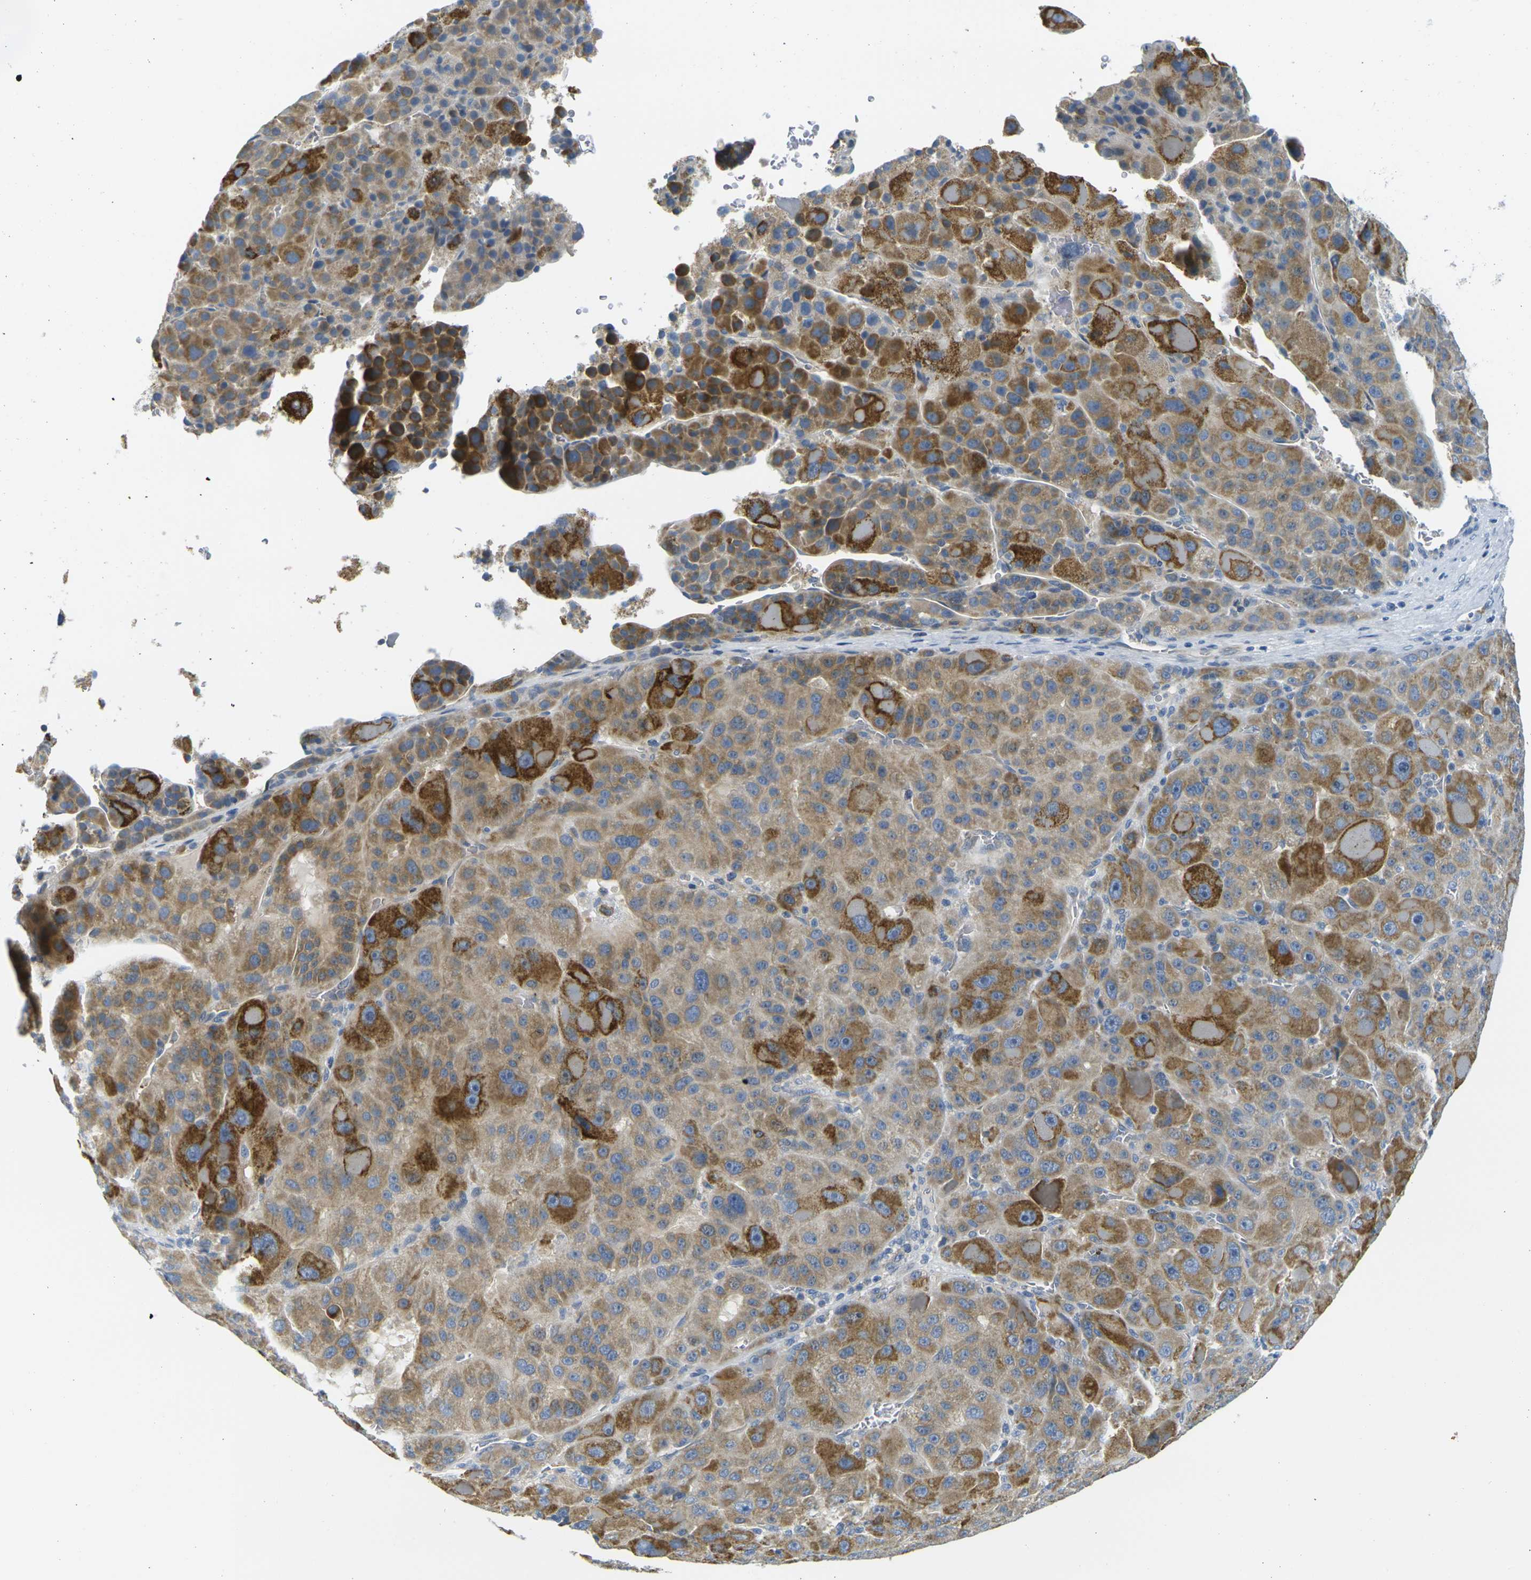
{"staining": {"intensity": "moderate", "quantity": "25%-75%", "location": "cytoplasmic/membranous"}, "tissue": "liver cancer", "cell_type": "Tumor cells", "image_type": "cancer", "snomed": [{"axis": "morphology", "description": "Carcinoma, Hepatocellular, NOS"}, {"axis": "topography", "description": "Liver"}], "caption": "Immunohistochemical staining of human liver cancer (hepatocellular carcinoma) shows moderate cytoplasmic/membranous protein expression in about 25%-75% of tumor cells.", "gene": "PARD6B", "patient": {"sex": "male", "age": 76}}